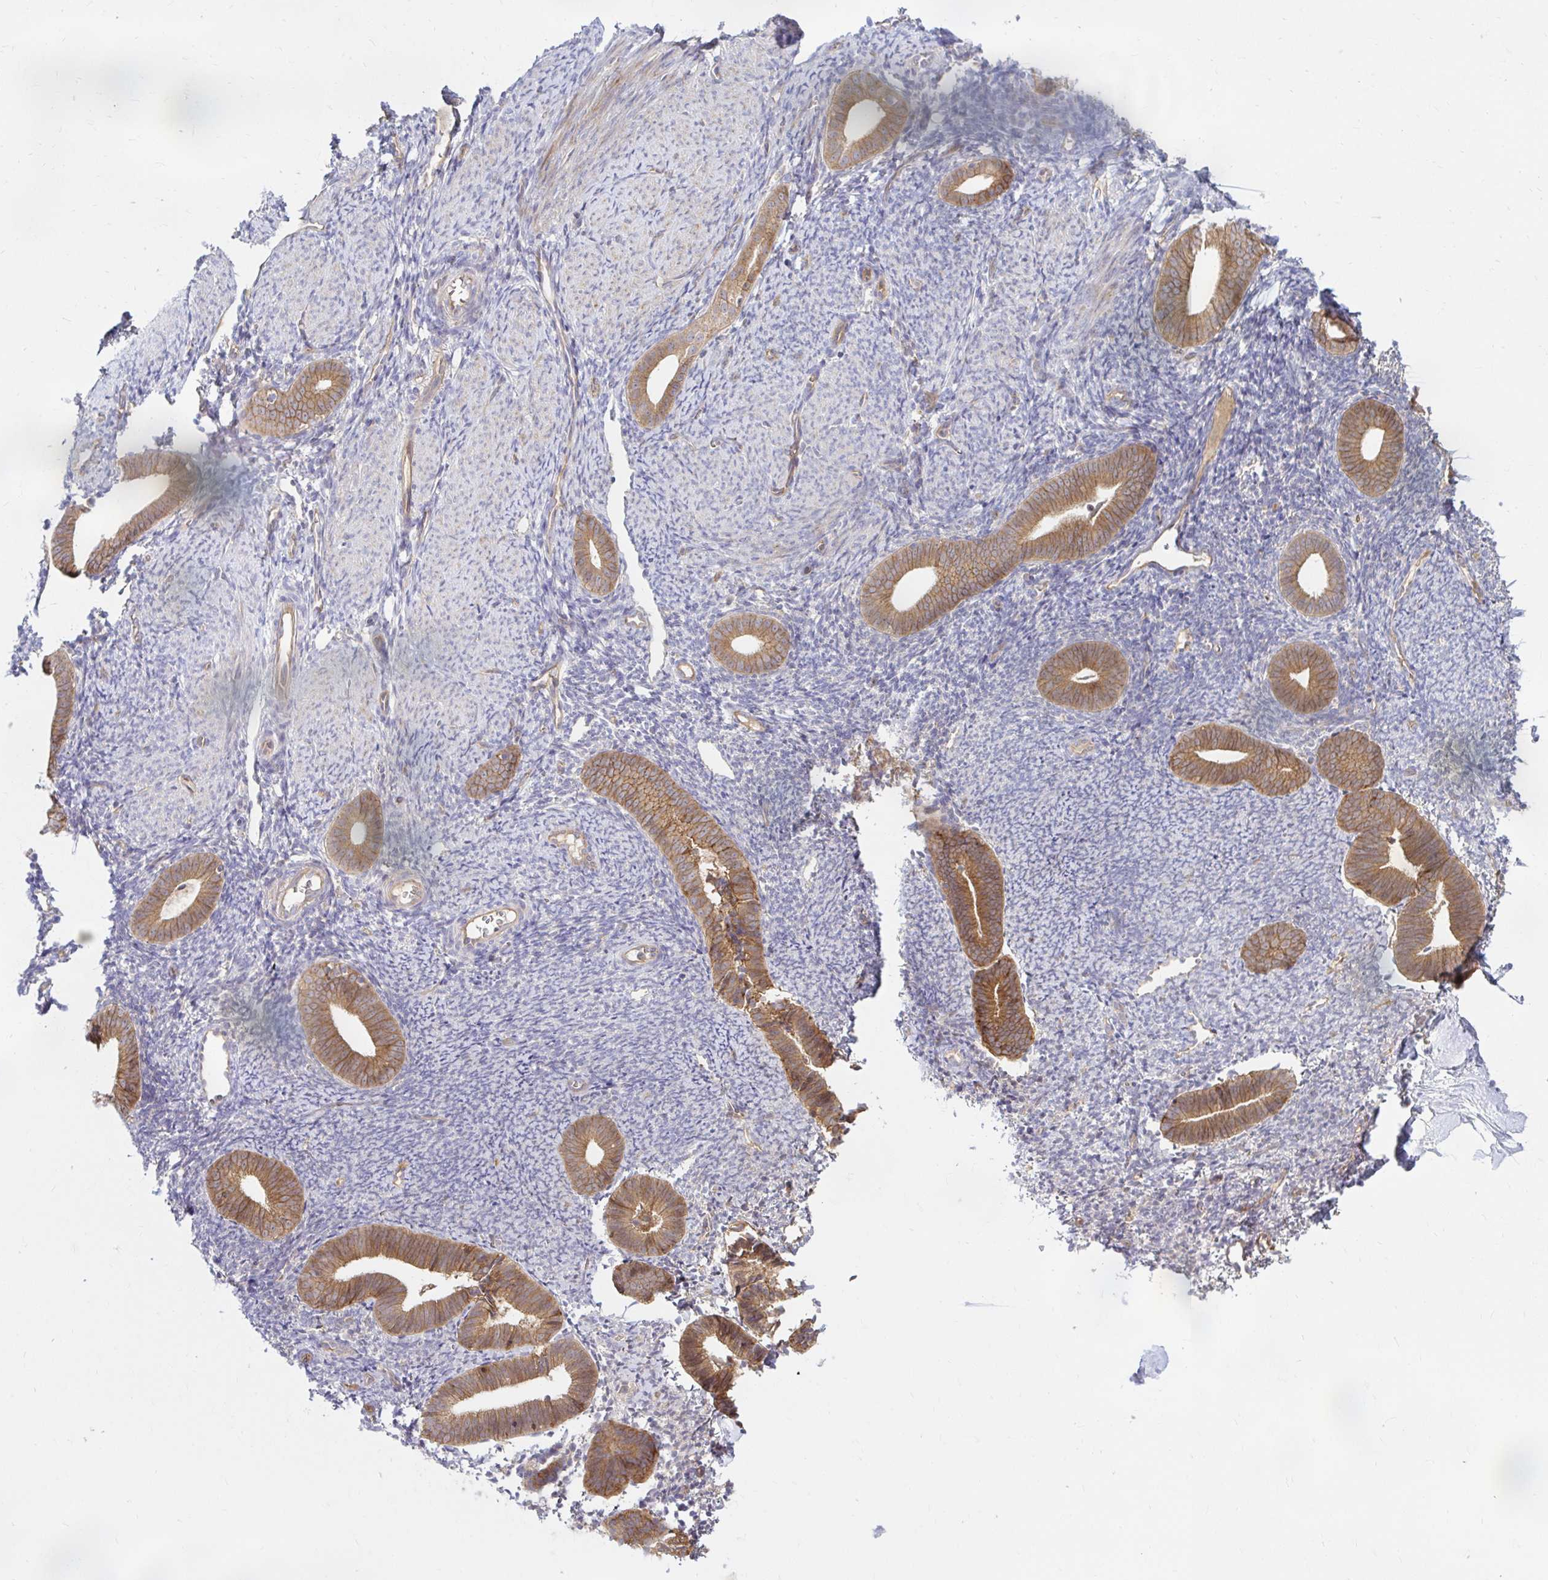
{"staining": {"intensity": "negative", "quantity": "none", "location": "none"}, "tissue": "endometrium", "cell_type": "Cells in endometrial stroma", "image_type": "normal", "snomed": [{"axis": "morphology", "description": "Normal tissue, NOS"}, {"axis": "topography", "description": "Endometrium"}], "caption": "The immunohistochemistry (IHC) image has no significant expression in cells in endometrial stroma of endometrium.", "gene": "ITGA2", "patient": {"sex": "female", "age": 39}}